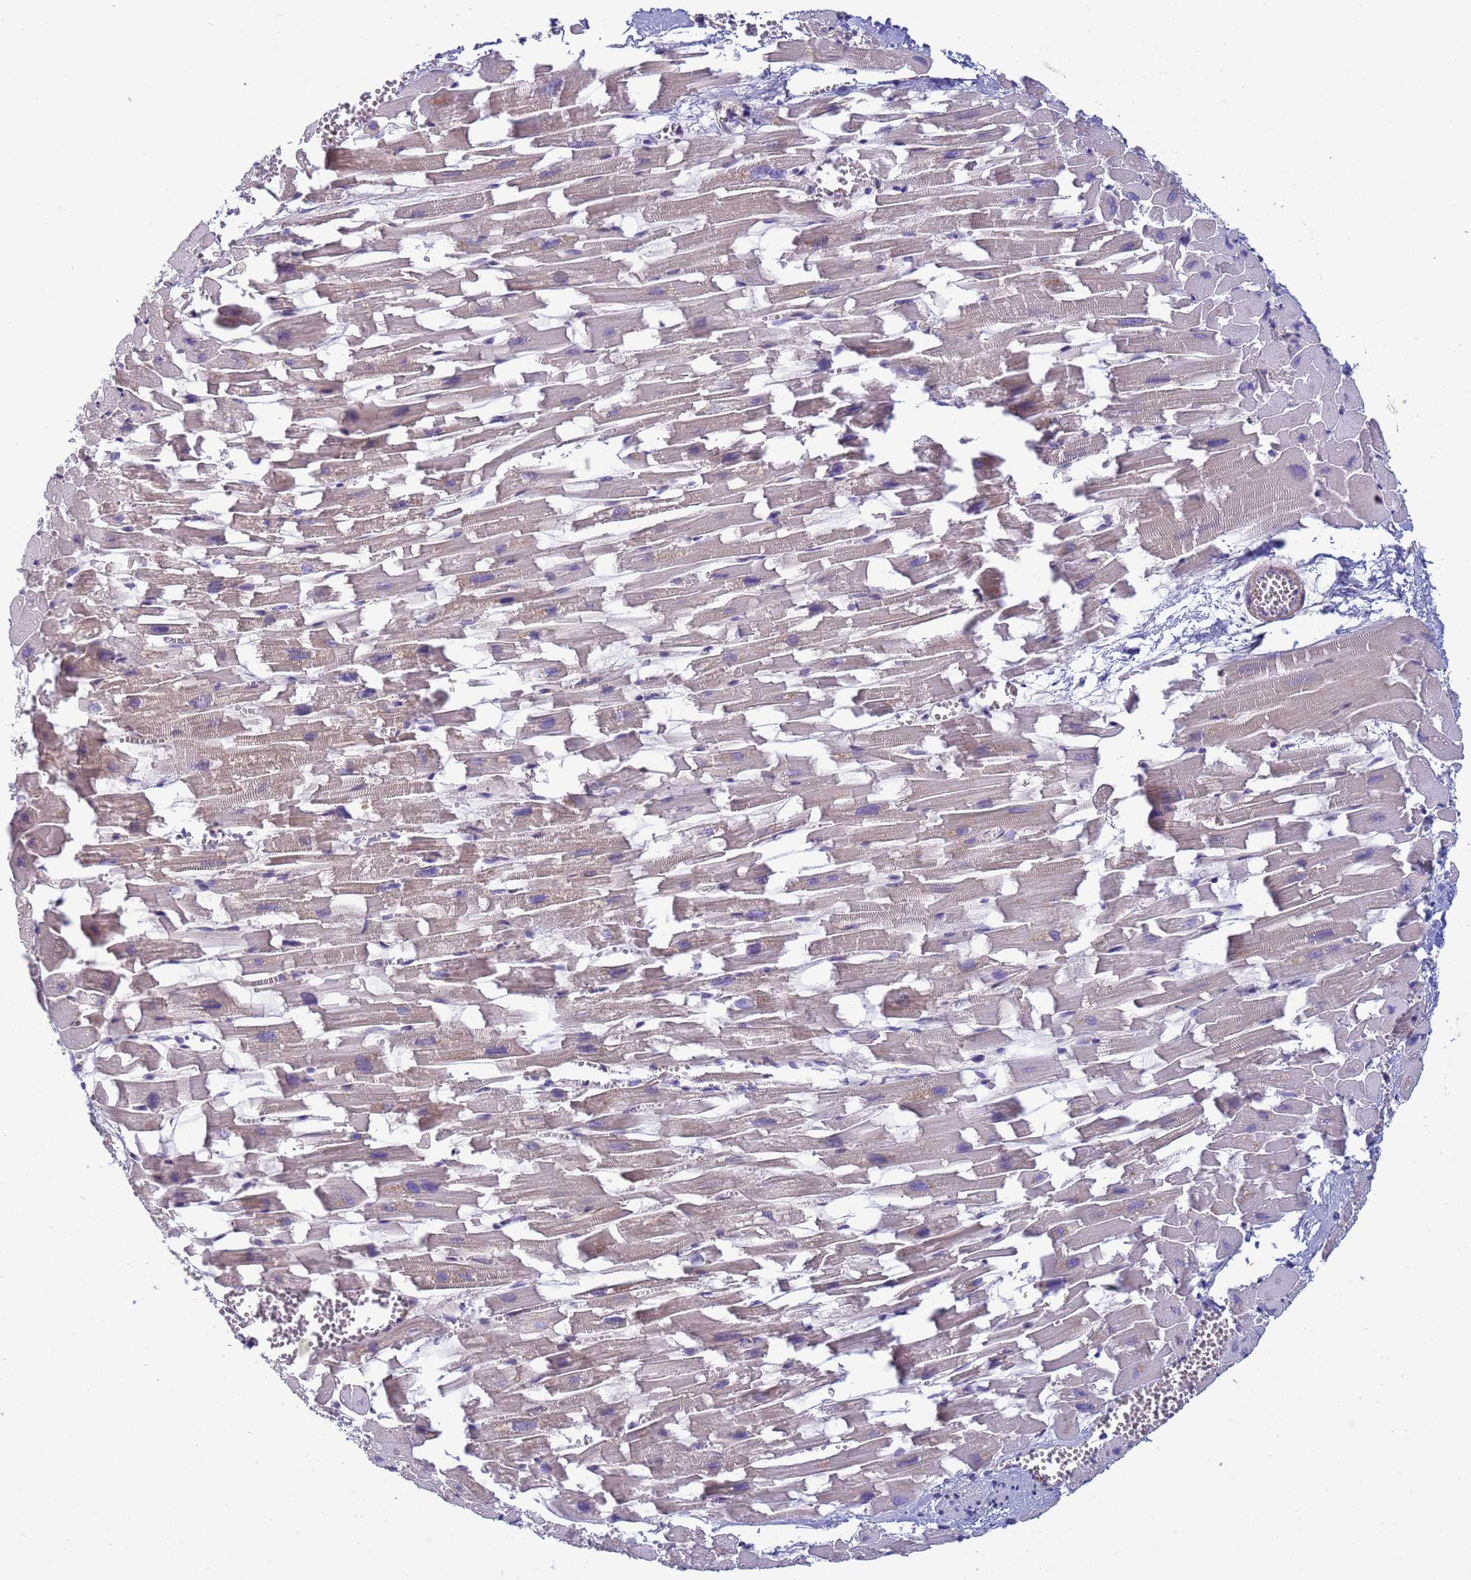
{"staining": {"intensity": "weak", "quantity": "25%-75%", "location": "cytoplasmic/membranous"}, "tissue": "heart muscle", "cell_type": "Cardiomyocytes", "image_type": "normal", "snomed": [{"axis": "morphology", "description": "Normal tissue, NOS"}, {"axis": "topography", "description": "Heart"}], "caption": "Immunohistochemical staining of benign human heart muscle reveals weak cytoplasmic/membranous protein positivity in about 25%-75% of cardiomyocytes. The staining was performed using DAB (3,3'-diaminobenzidine), with brown indicating positive protein expression. Nuclei are stained blue with hematoxylin.", "gene": "TRPC6", "patient": {"sex": "female", "age": 64}}